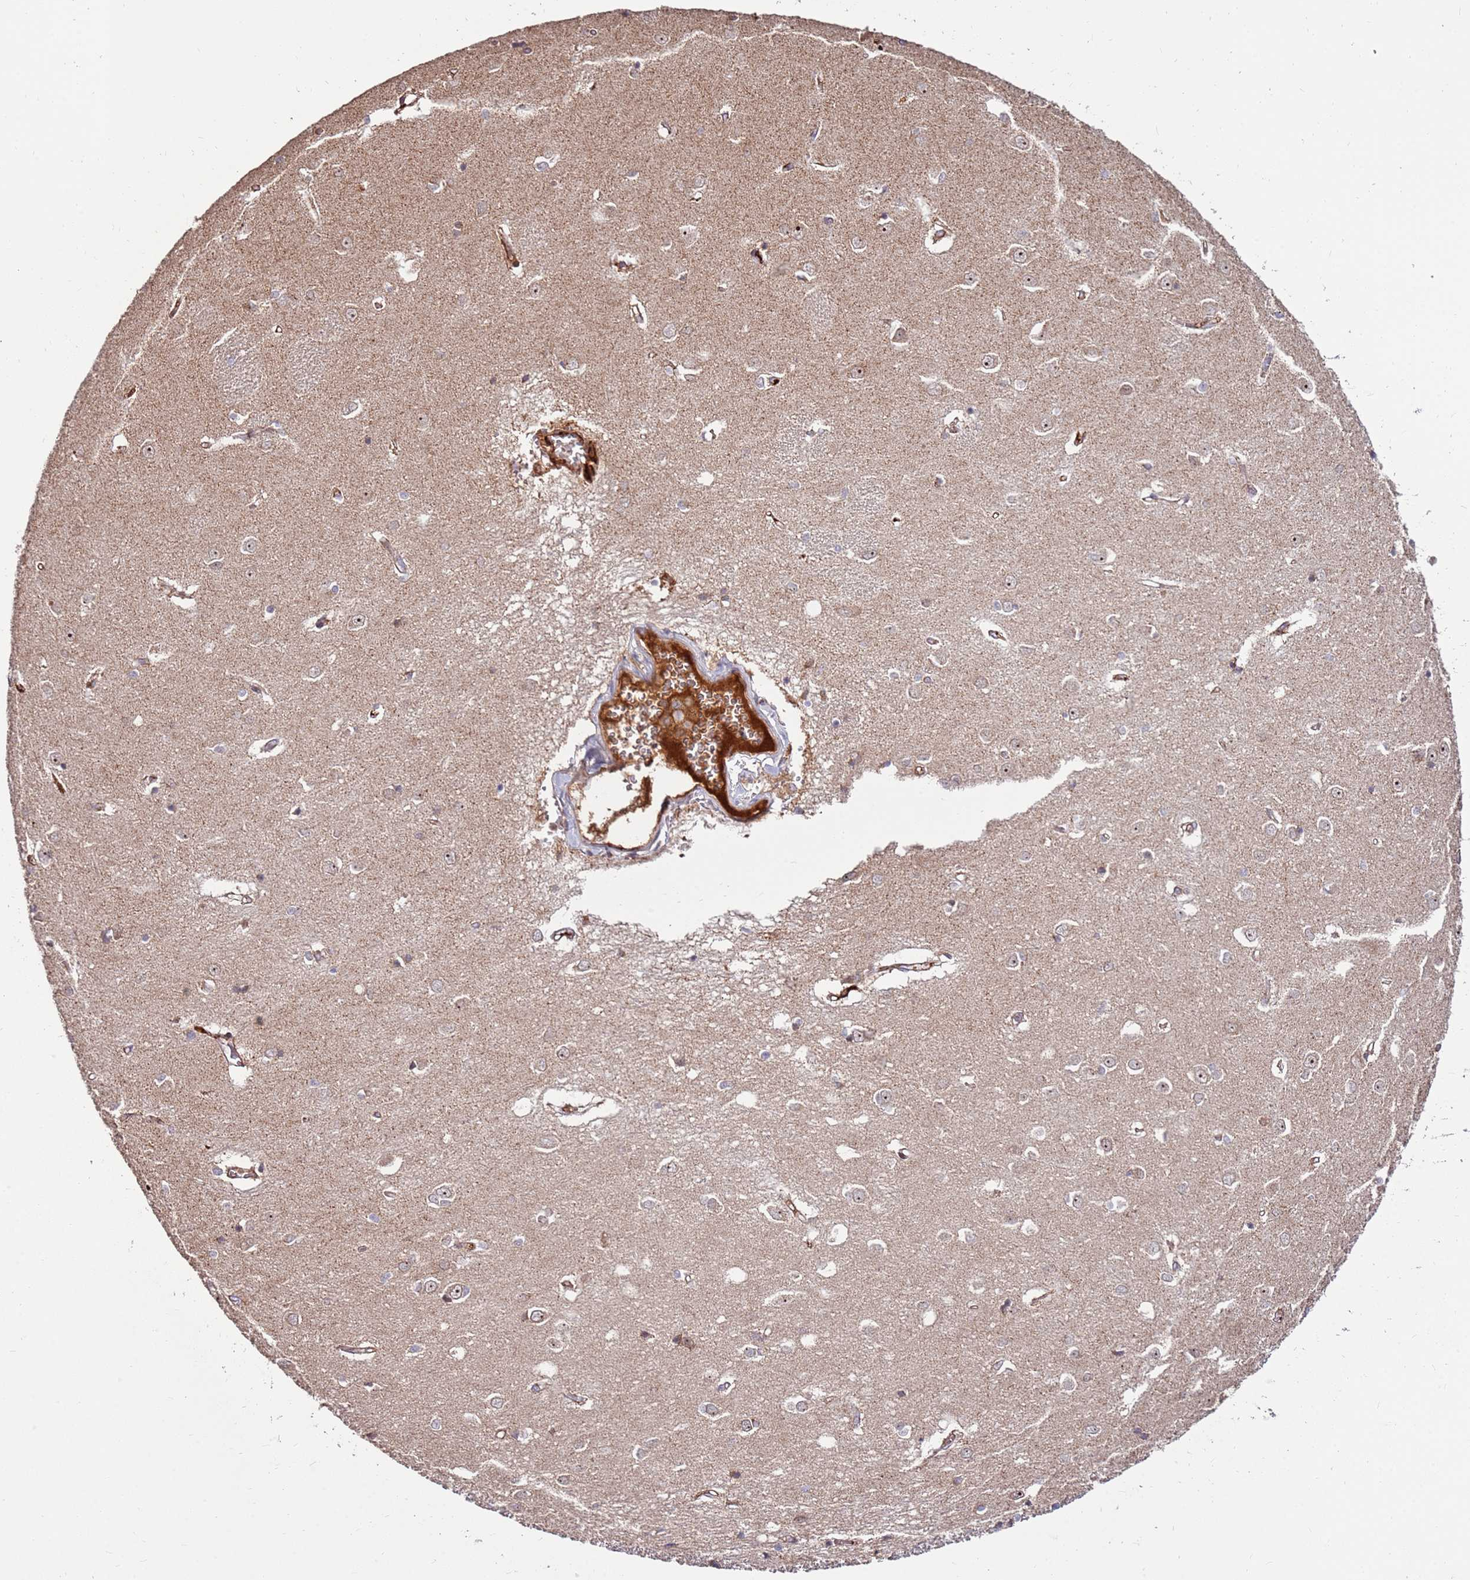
{"staining": {"intensity": "weak", "quantity": "<25%", "location": "cytoplasmic/membranous"}, "tissue": "caudate", "cell_type": "Glial cells", "image_type": "normal", "snomed": [{"axis": "morphology", "description": "Normal tissue, NOS"}, {"axis": "topography", "description": "Lateral ventricle wall"}], "caption": "Immunohistochemistry of normal caudate exhibits no expression in glial cells.", "gene": "KIF25", "patient": {"sex": "male", "age": 37}}